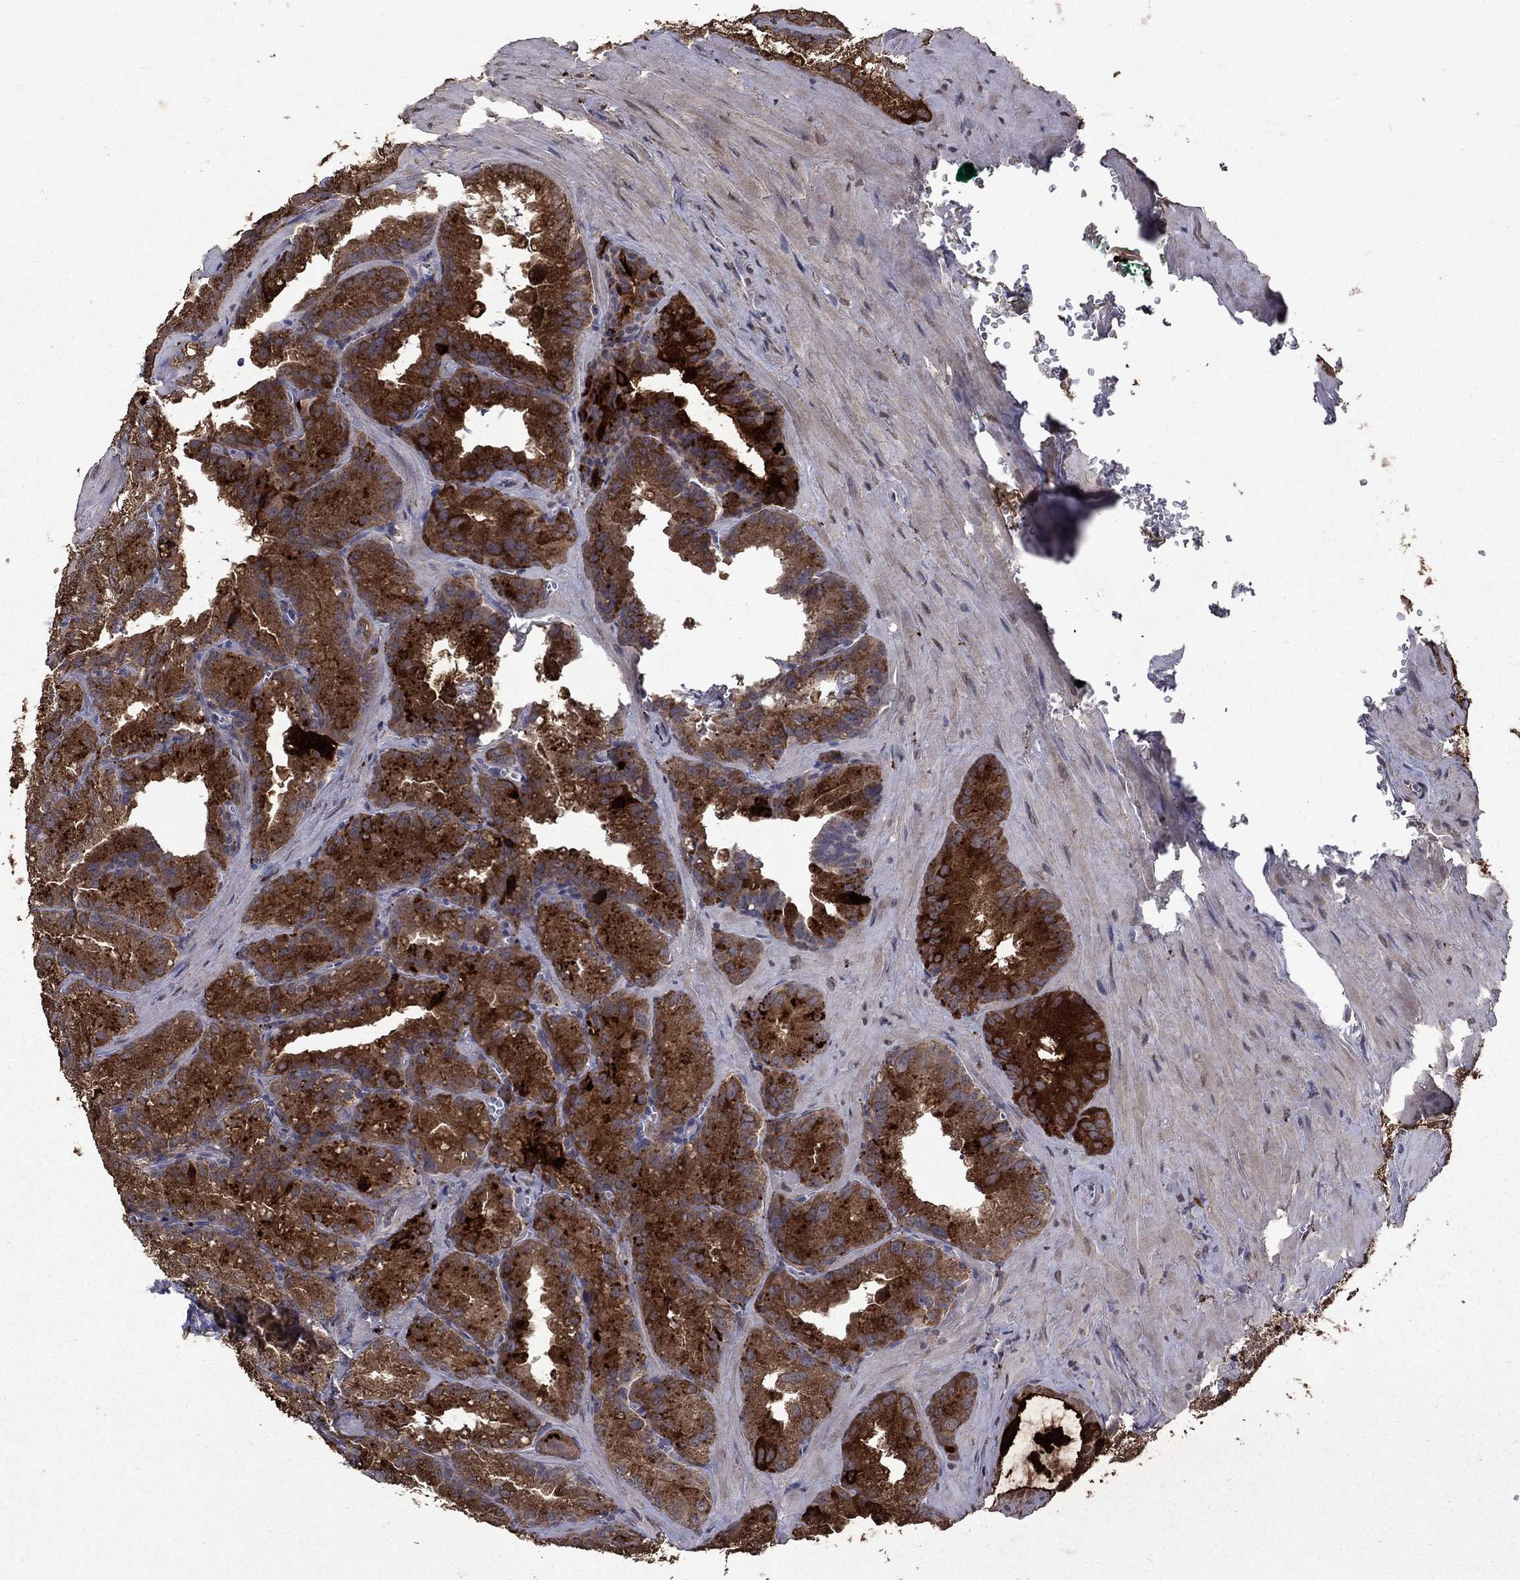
{"staining": {"intensity": "strong", "quantity": ">75%", "location": "cytoplasmic/membranous"}, "tissue": "seminal vesicle", "cell_type": "Glandular cells", "image_type": "normal", "snomed": [{"axis": "morphology", "description": "Normal tissue, NOS"}, {"axis": "topography", "description": "Seminal veicle"}], "caption": "Human seminal vesicle stained for a protein (brown) displays strong cytoplasmic/membranous positive staining in about >75% of glandular cells.", "gene": "SERPINA5", "patient": {"sex": "male", "age": 57}}